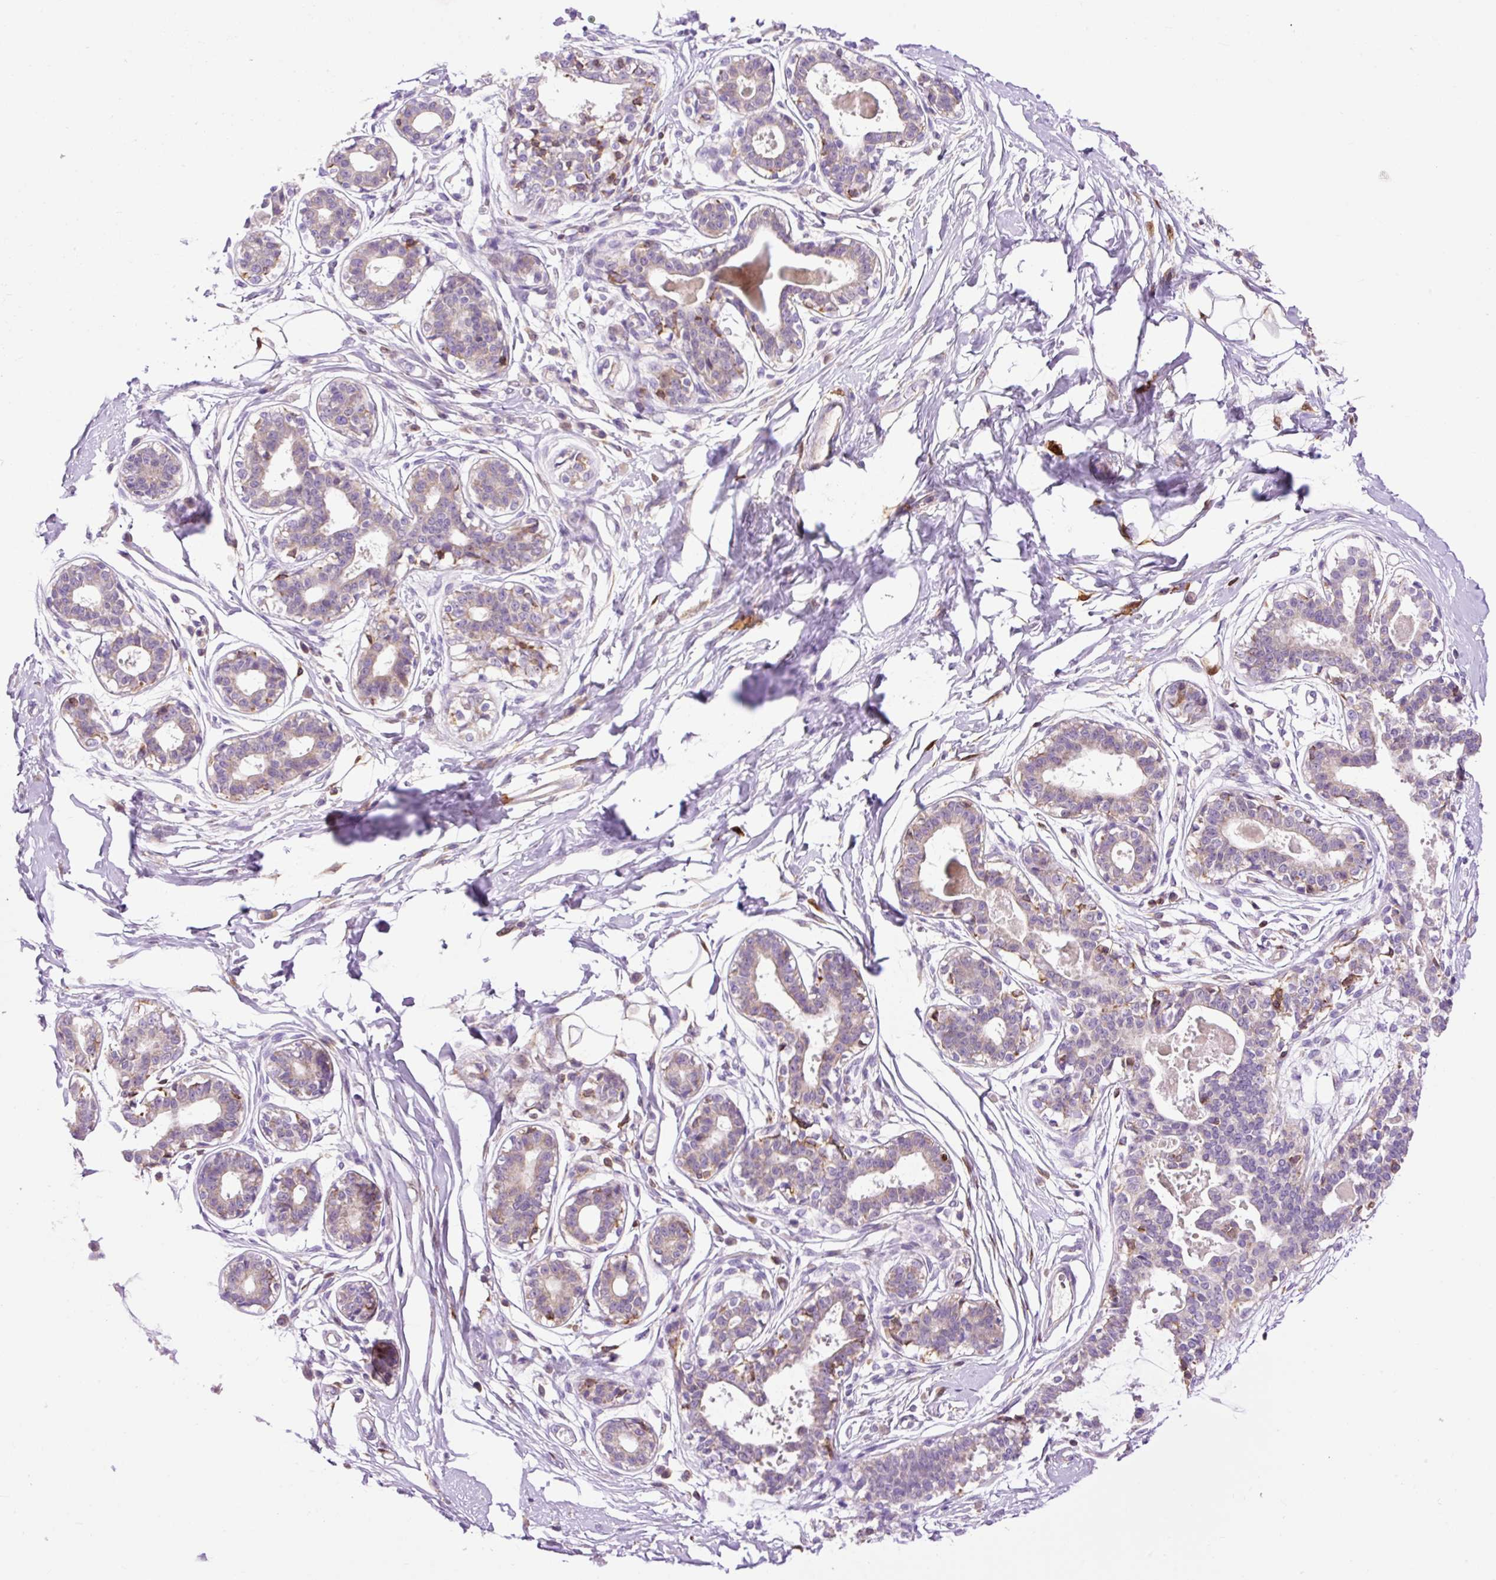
{"staining": {"intensity": "moderate", "quantity": "<25%", "location": "cytoplasmic/membranous"}, "tissue": "breast", "cell_type": "Adipocytes", "image_type": "normal", "snomed": [{"axis": "morphology", "description": "Normal tissue, NOS"}, {"axis": "topography", "description": "Breast"}], "caption": "Protein staining displays moderate cytoplasmic/membranous staining in approximately <25% of adipocytes in normal breast.", "gene": "CD83", "patient": {"sex": "female", "age": 45}}